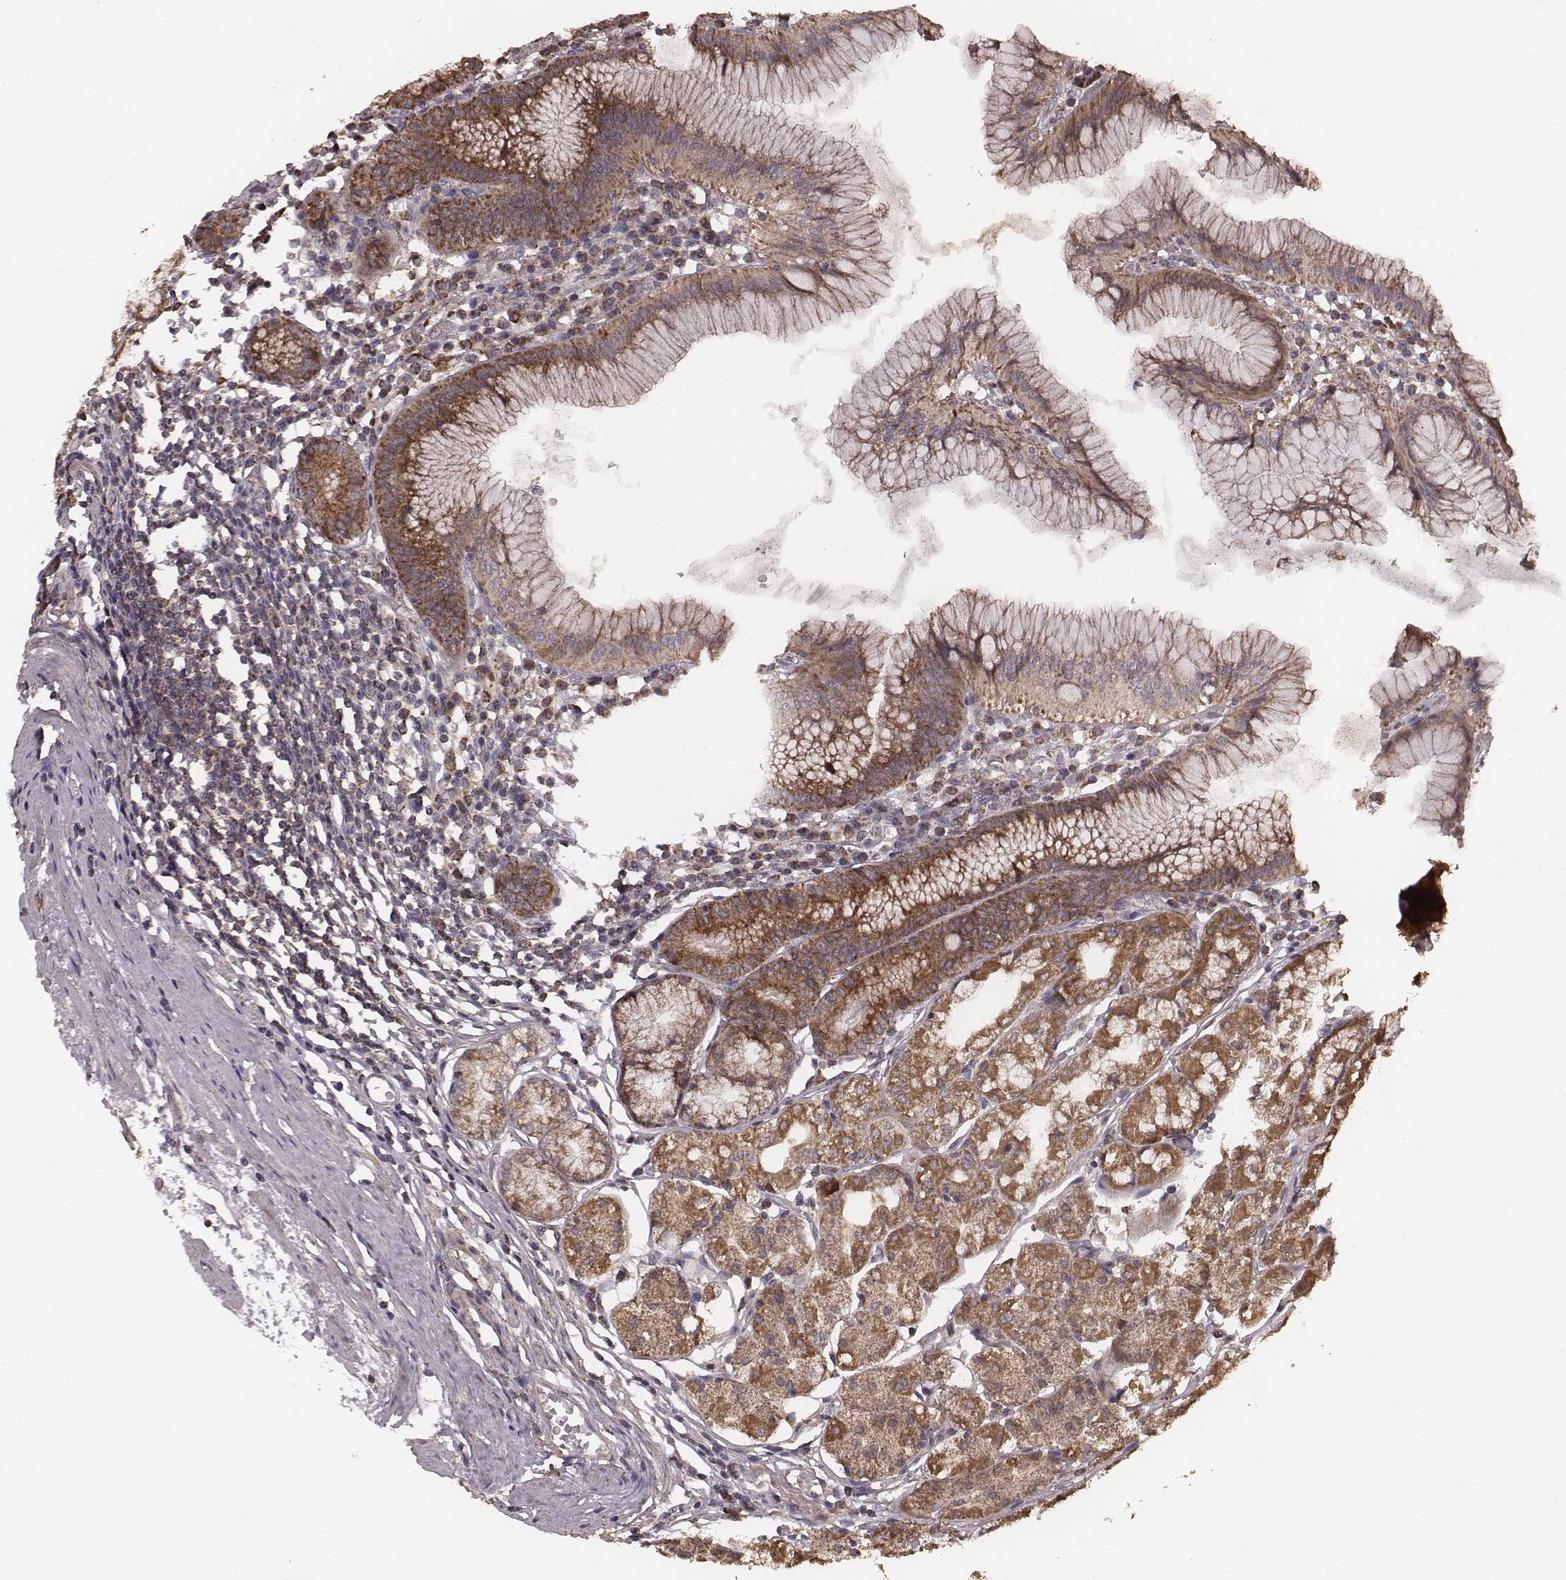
{"staining": {"intensity": "strong", "quantity": ">75%", "location": "cytoplasmic/membranous"}, "tissue": "stomach", "cell_type": "Glandular cells", "image_type": "normal", "snomed": [{"axis": "morphology", "description": "Normal tissue, NOS"}, {"axis": "topography", "description": "Stomach"}], "caption": "A brown stain shows strong cytoplasmic/membranous staining of a protein in glandular cells of unremarkable human stomach.", "gene": "PDCD2L", "patient": {"sex": "male", "age": 55}}